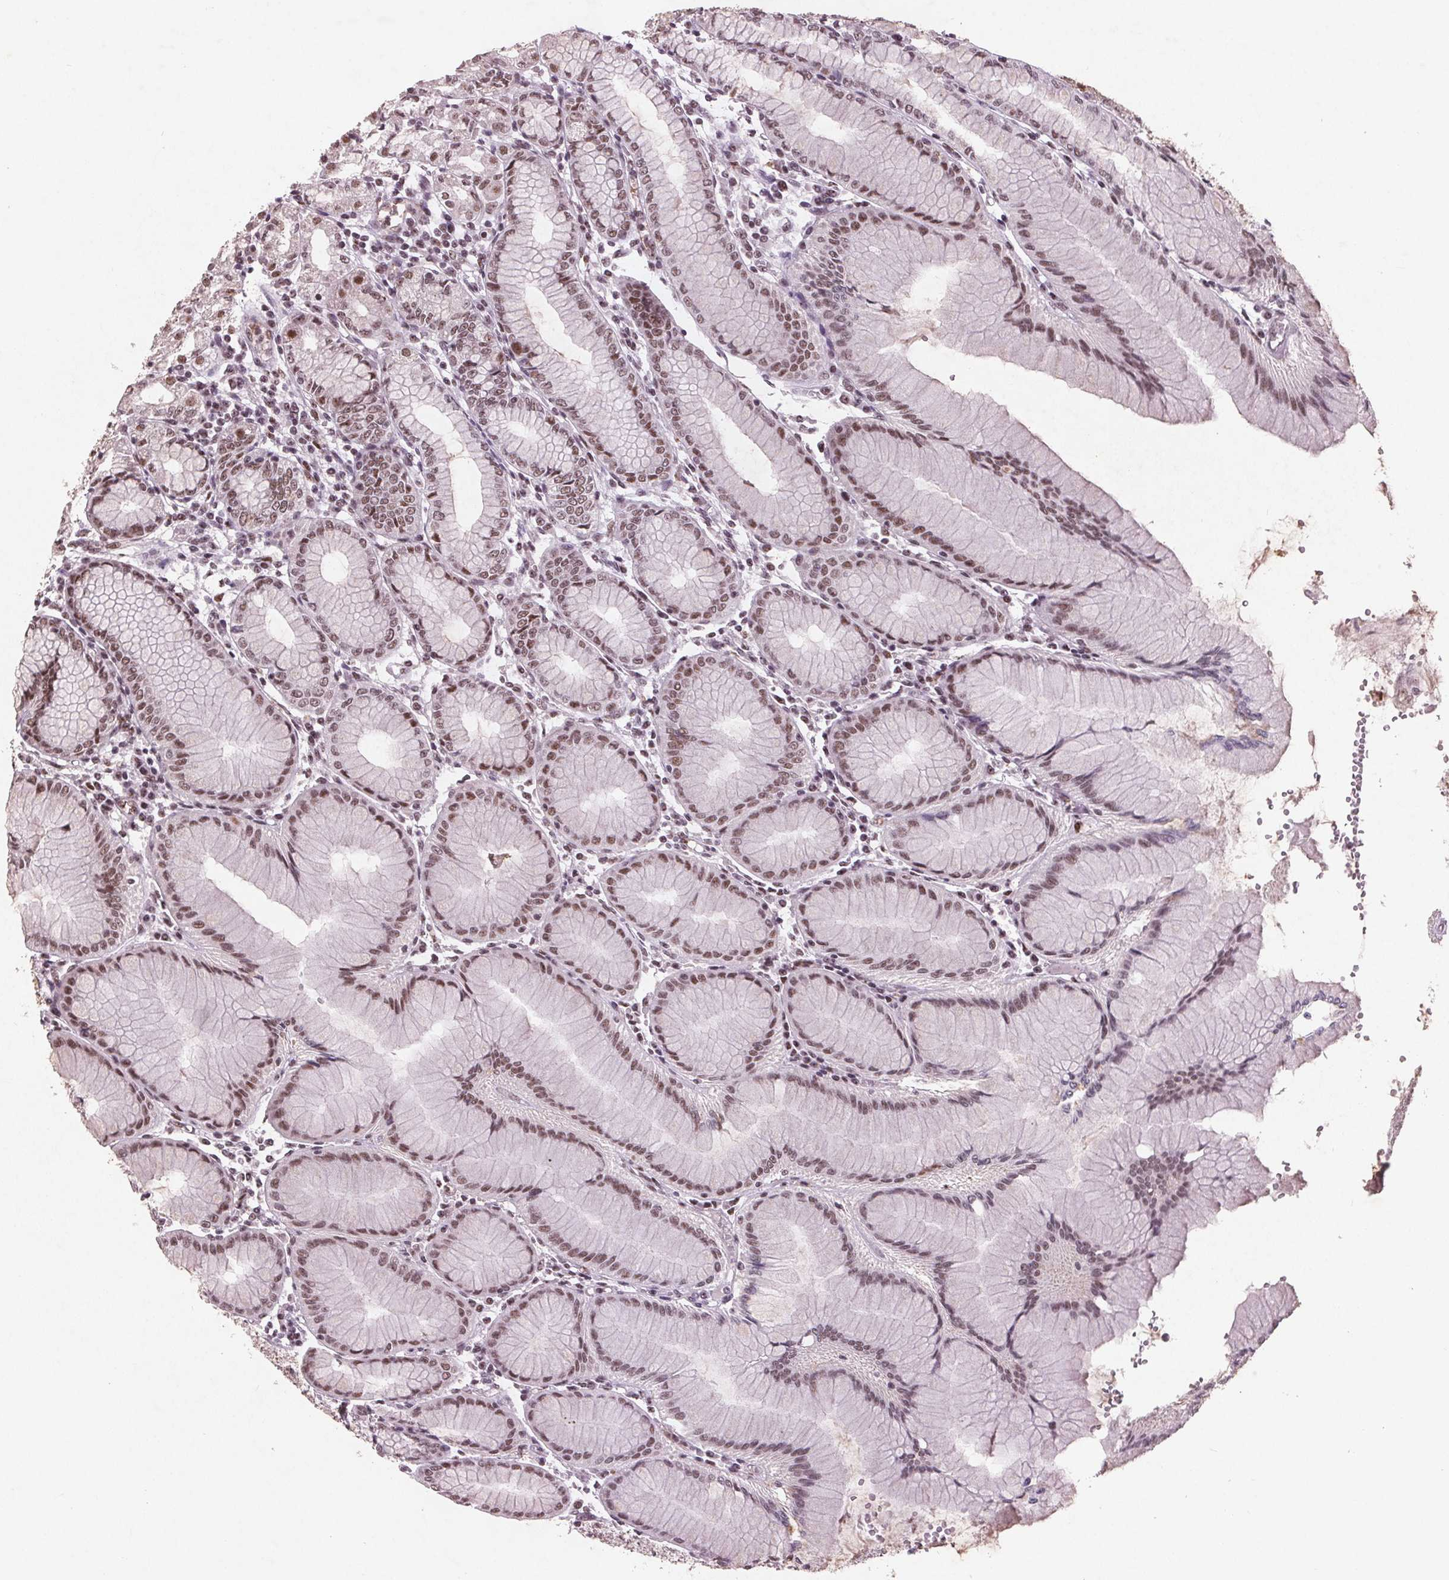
{"staining": {"intensity": "moderate", "quantity": ">75%", "location": "nuclear"}, "tissue": "stomach", "cell_type": "Glandular cells", "image_type": "normal", "snomed": [{"axis": "morphology", "description": "Normal tissue, NOS"}, {"axis": "topography", "description": "Skeletal muscle"}, {"axis": "topography", "description": "Stomach"}], "caption": "Immunohistochemical staining of normal human stomach reveals moderate nuclear protein expression in approximately >75% of glandular cells.", "gene": "RPS6KA2", "patient": {"sex": "female", "age": 57}}